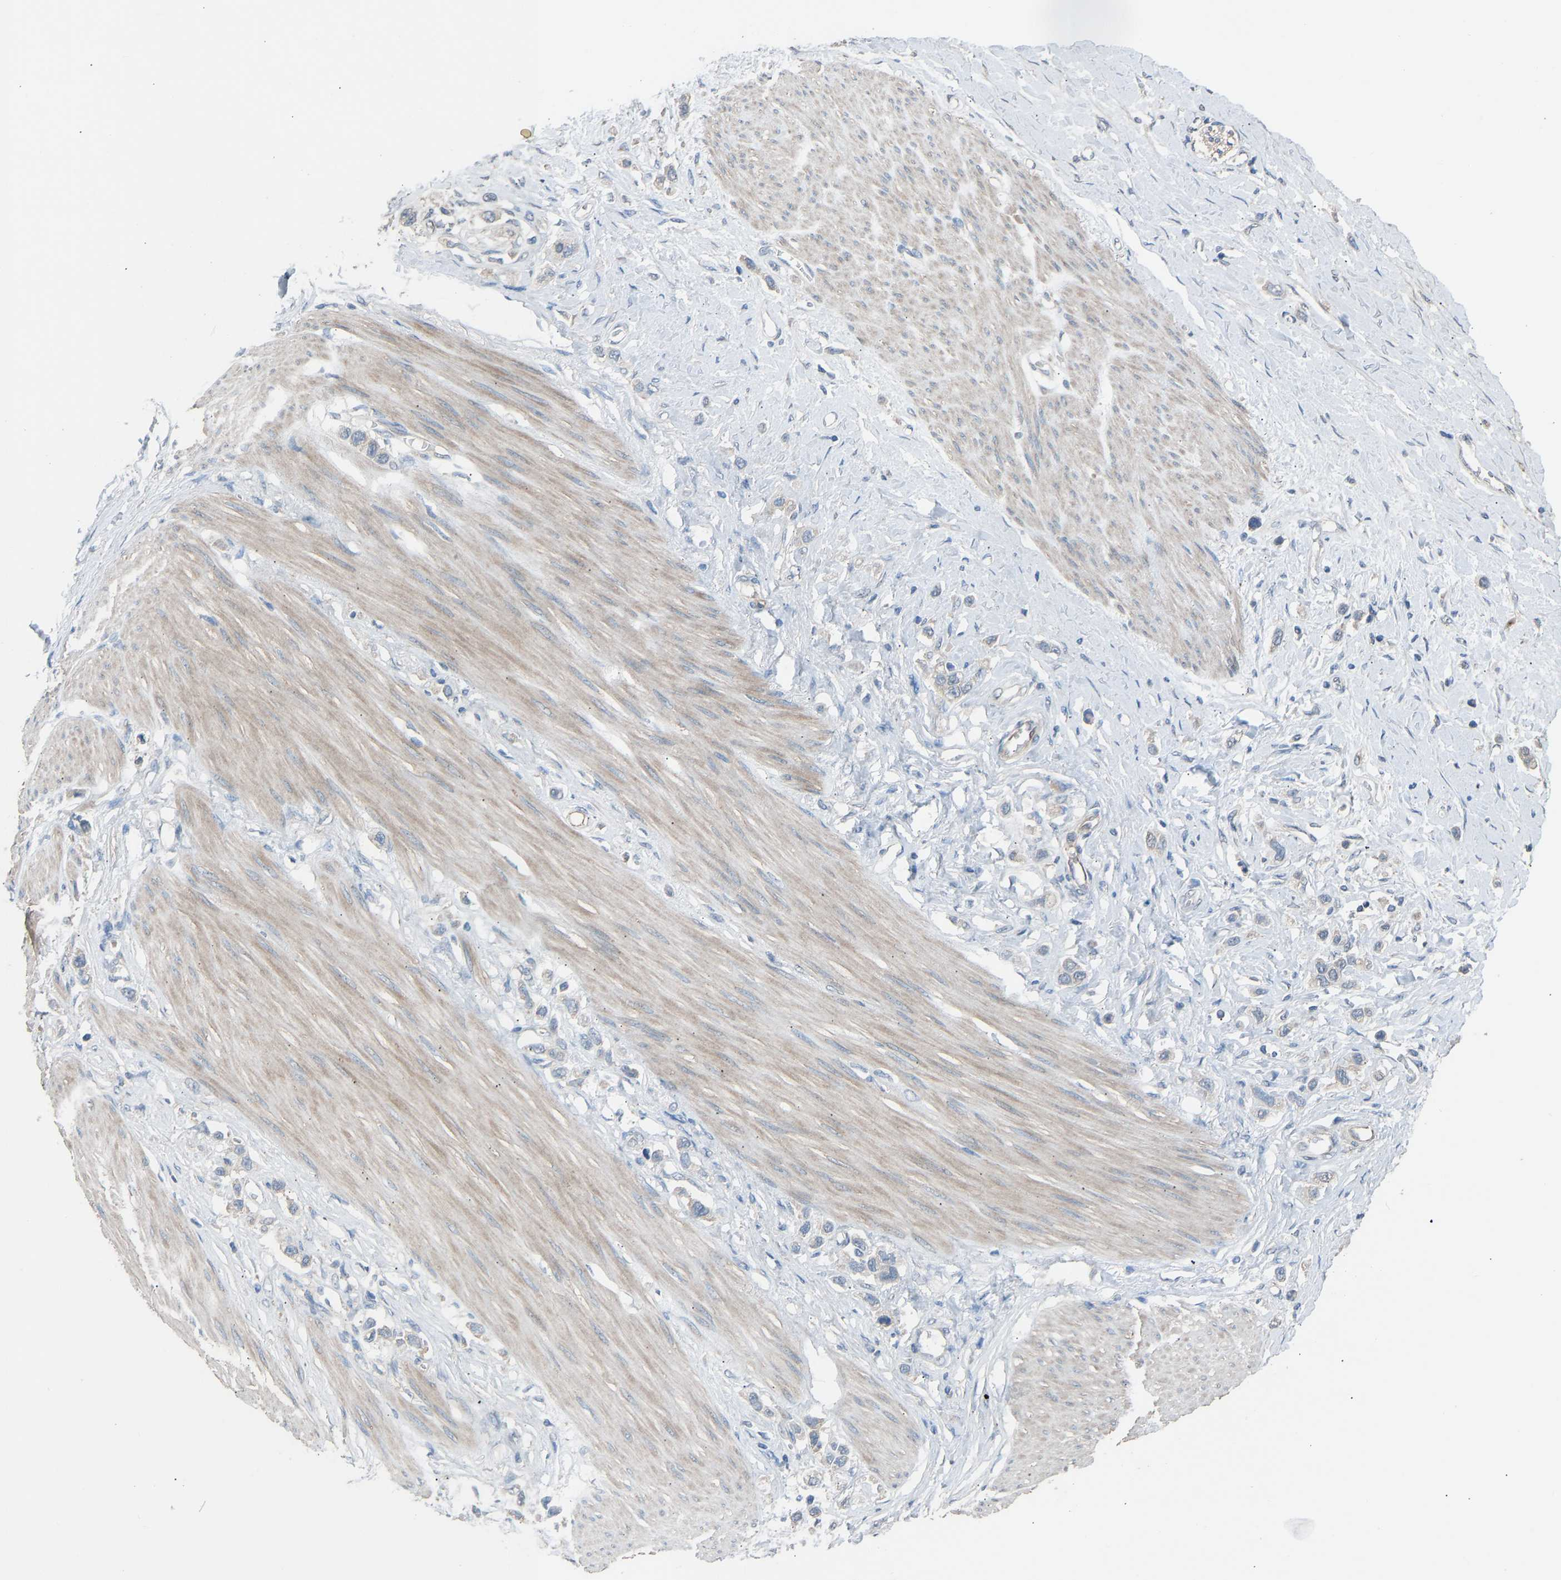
{"staining": {"intensity": "weak", "quantity": "25%-75%", "location": "cytoplasmic/membranous"}, "tissue": "stomach cancer", "cell_type": "Tumor cells", "image_type": "cancer", "snomed": [{"axis": "morphology", "description": "Adenocarcinoma, NOS"}, {"axis": "topography", "description": "Stomach"}], "caption": "Human stomach cancer stained with a brown dye displays weak cytoplasmic/membranous positive expression in approximately 25%-75% of tumor cells.", "gene": "SLC43A1", "patient": {"sex": "female", "age": 65}}